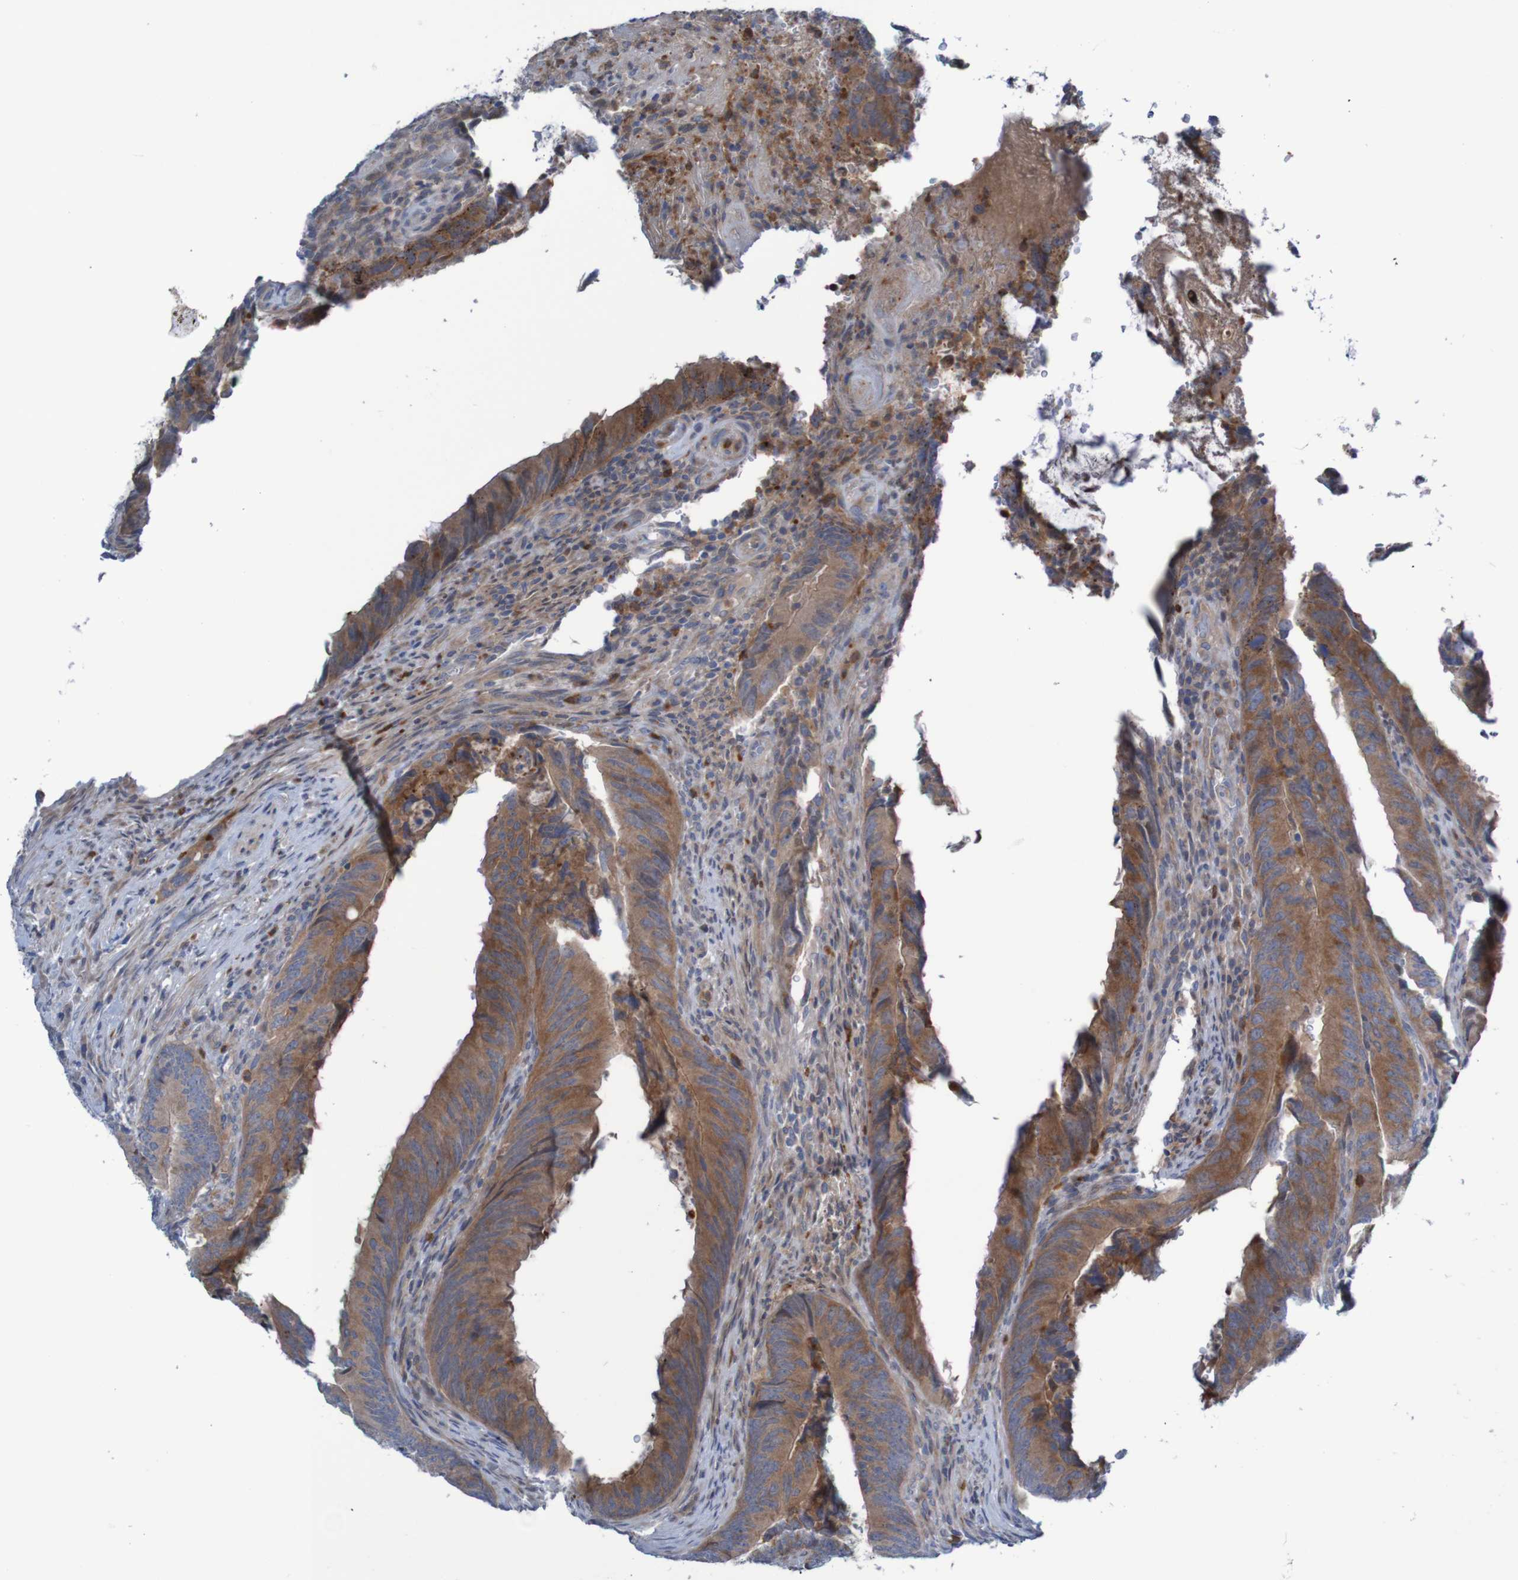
{"staining": {"intensity": "strong", "quantity": "25%-75%", "location": "cytoplasmic/membranous"}, "tissue": "colorectal cancer", "cell_type": "Tumor cells", "image_type": "cancer", "snomed": [{"axis": "morphology", "description": "Normal tissue, NOS"}, {"axis": "morphology", "description": "Adenocarcinoma, NOS"}, {"axis": "topography", "description": "Colon"}], "caption": "Tumor cells reveal high levels of strong cytoplasmic/membranous expression in about 25%-75% of cells in colorectal adenocarcinoma.", "gene": "ANGPT4", "patient": {"sex": "male", "age": 56}}